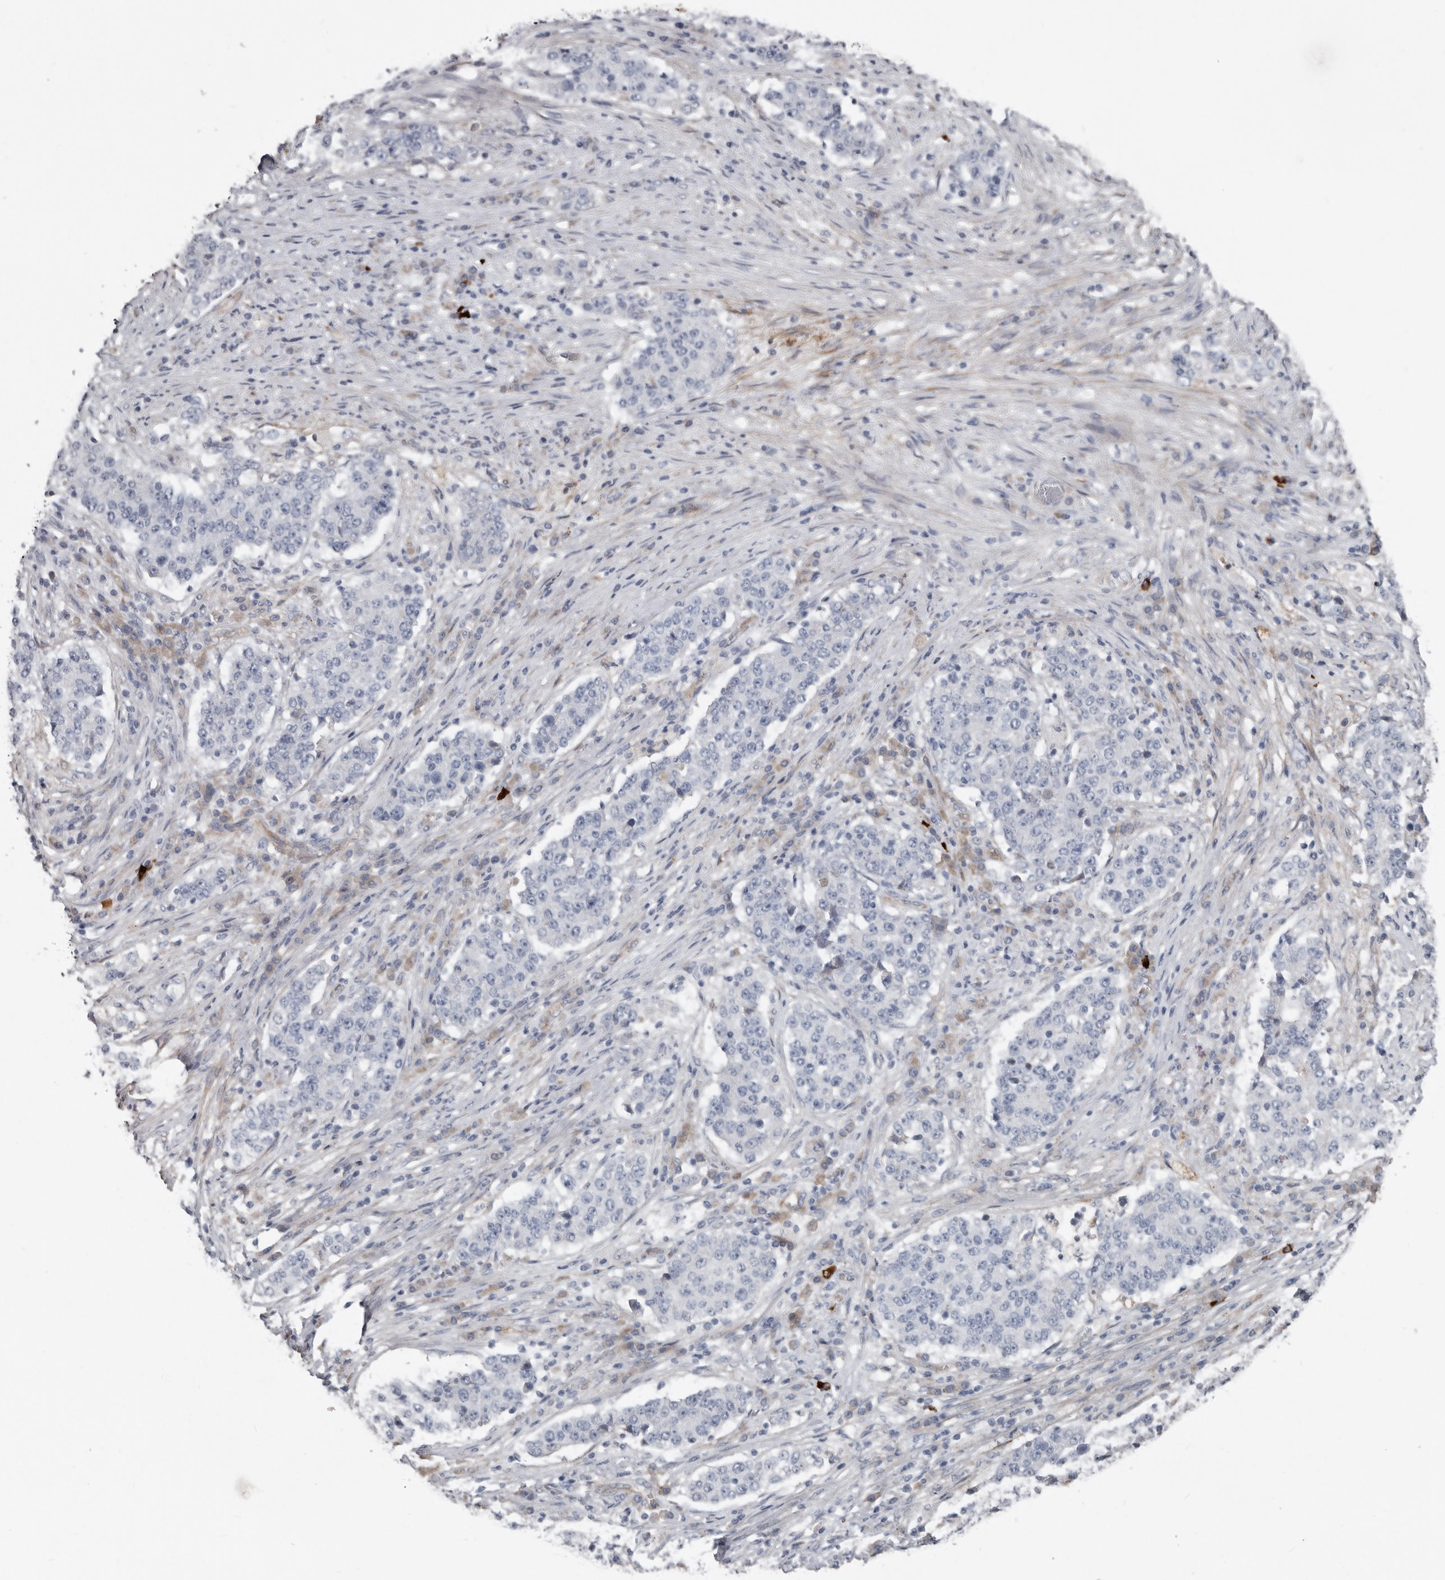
{"staining": {"intensity": "negative", "quantity": "none", "location": "none"}, "tissue": "stomach cancer", "cell_type": "Tumor cells", "image_type": "cancer", "snomed": [{"axis": "morphology", "description": "Adenocarcinoma, NOS"}, {"axis": "topography", "description": "Stomach"}], "caption": "Immunohistochemistry of human stomach cancer (adenocarcinoma) displays no positivity in tumor cells. Brightfield microscopy of immunohistochemistry stained with DAB (brown) and hematoxylin (blue), captured at high magnification.", "gene": "ZNF114", "patient": {"sex": "male", "age": 59}}